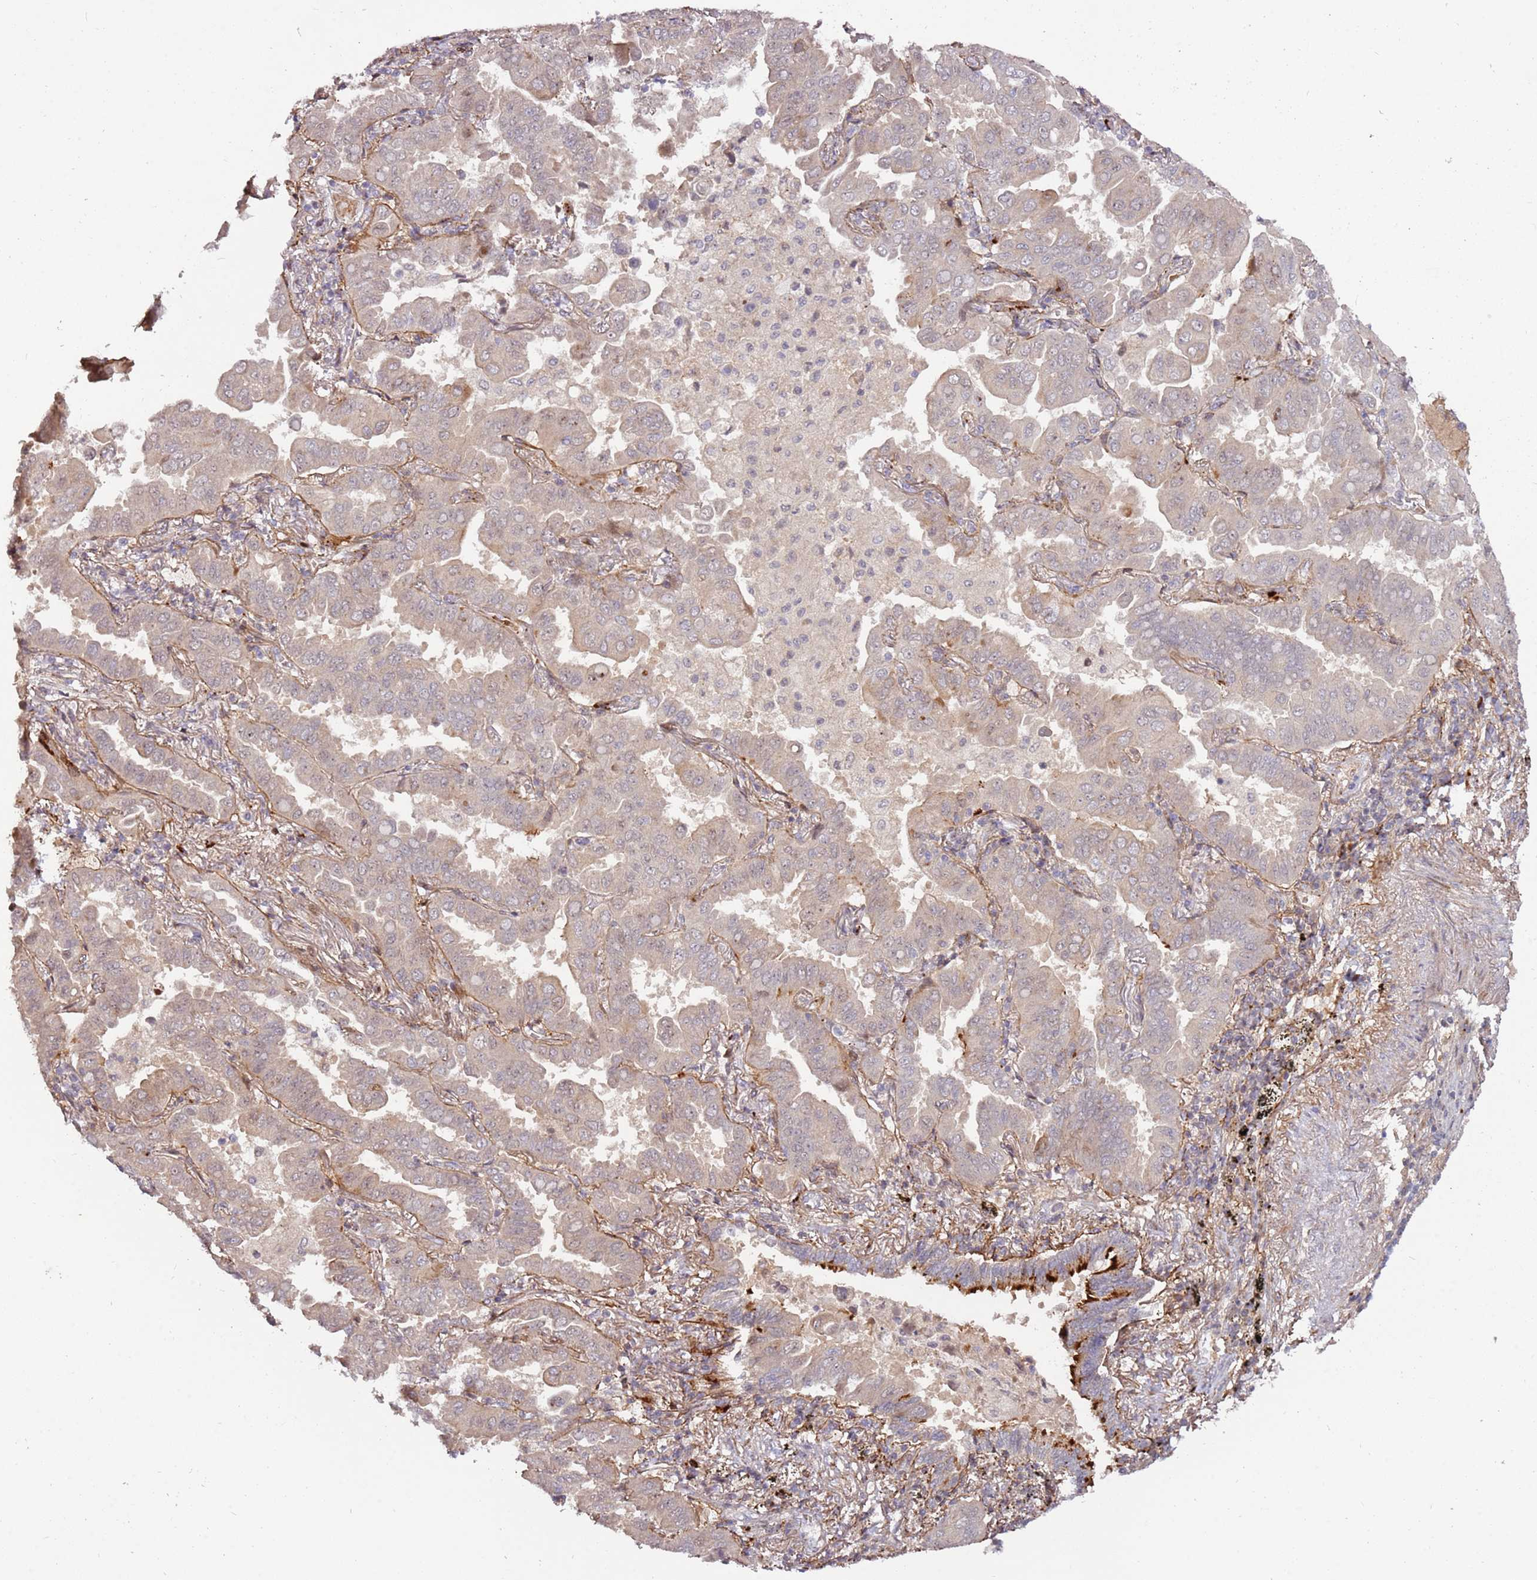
{"staining": {"intensity": "moderate", "quantity": "<25%", "location": "cytoplasmic/membranous"}, "tissue": "lung cancer", "cell_type": "Tumor cells", "image_type": "cancer", "snomed": [{"axis": "morphology", "description": "Adenocarcinoma, NOS"}, {"axis": "topography", "description": "Lung"}], "caption": "Tumor cells reveal moderate cytoplasmic/membranous staining in about <25% of cells in lung cancer (adenocarcinoma).", "gene": "RHBDL1", "patient": {"sex": "male", "age": 64}}